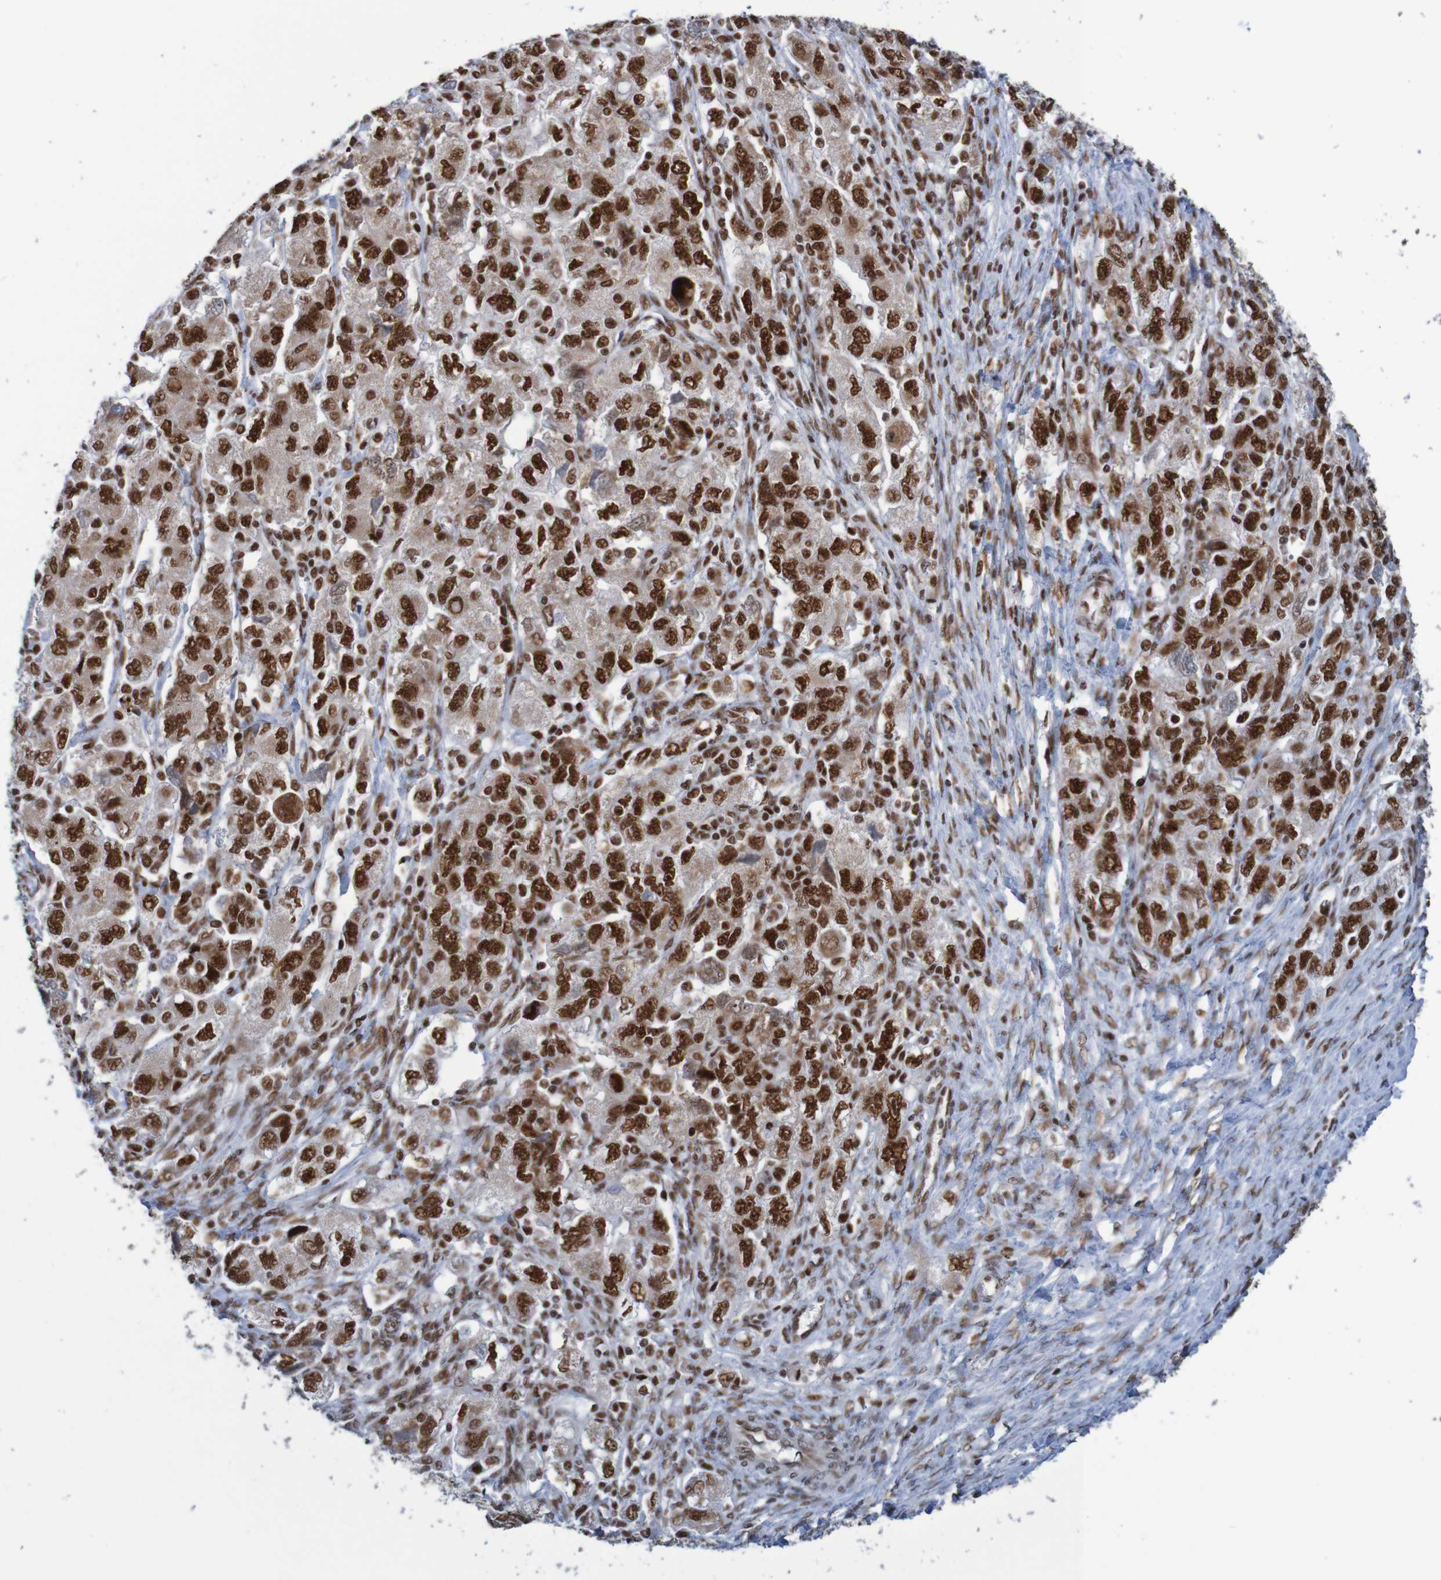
{"staining": {"intensity": "strong", "quantity": ">75%", "location": "nuclear"}, "tissue": "ovarian cancer", "cell_type": "Tumor cells", "image_type": "cancer", "snomed": [{"axis": "morphology", "description": "Carcinoma, NOS"}, {"axis": "morphology", "description": "Cystadenocarcinoma, serous, NOS"}, {"axis": "topography", "description": "Ovary"}], "caption": "IHC of ovarian cancer (carcinoma) demonstrates high levels of strong nuclear staining in approximately >75% of tumor cells.", "gene": "THRAP3", "patient": {"sex": "female", "age": 69}}